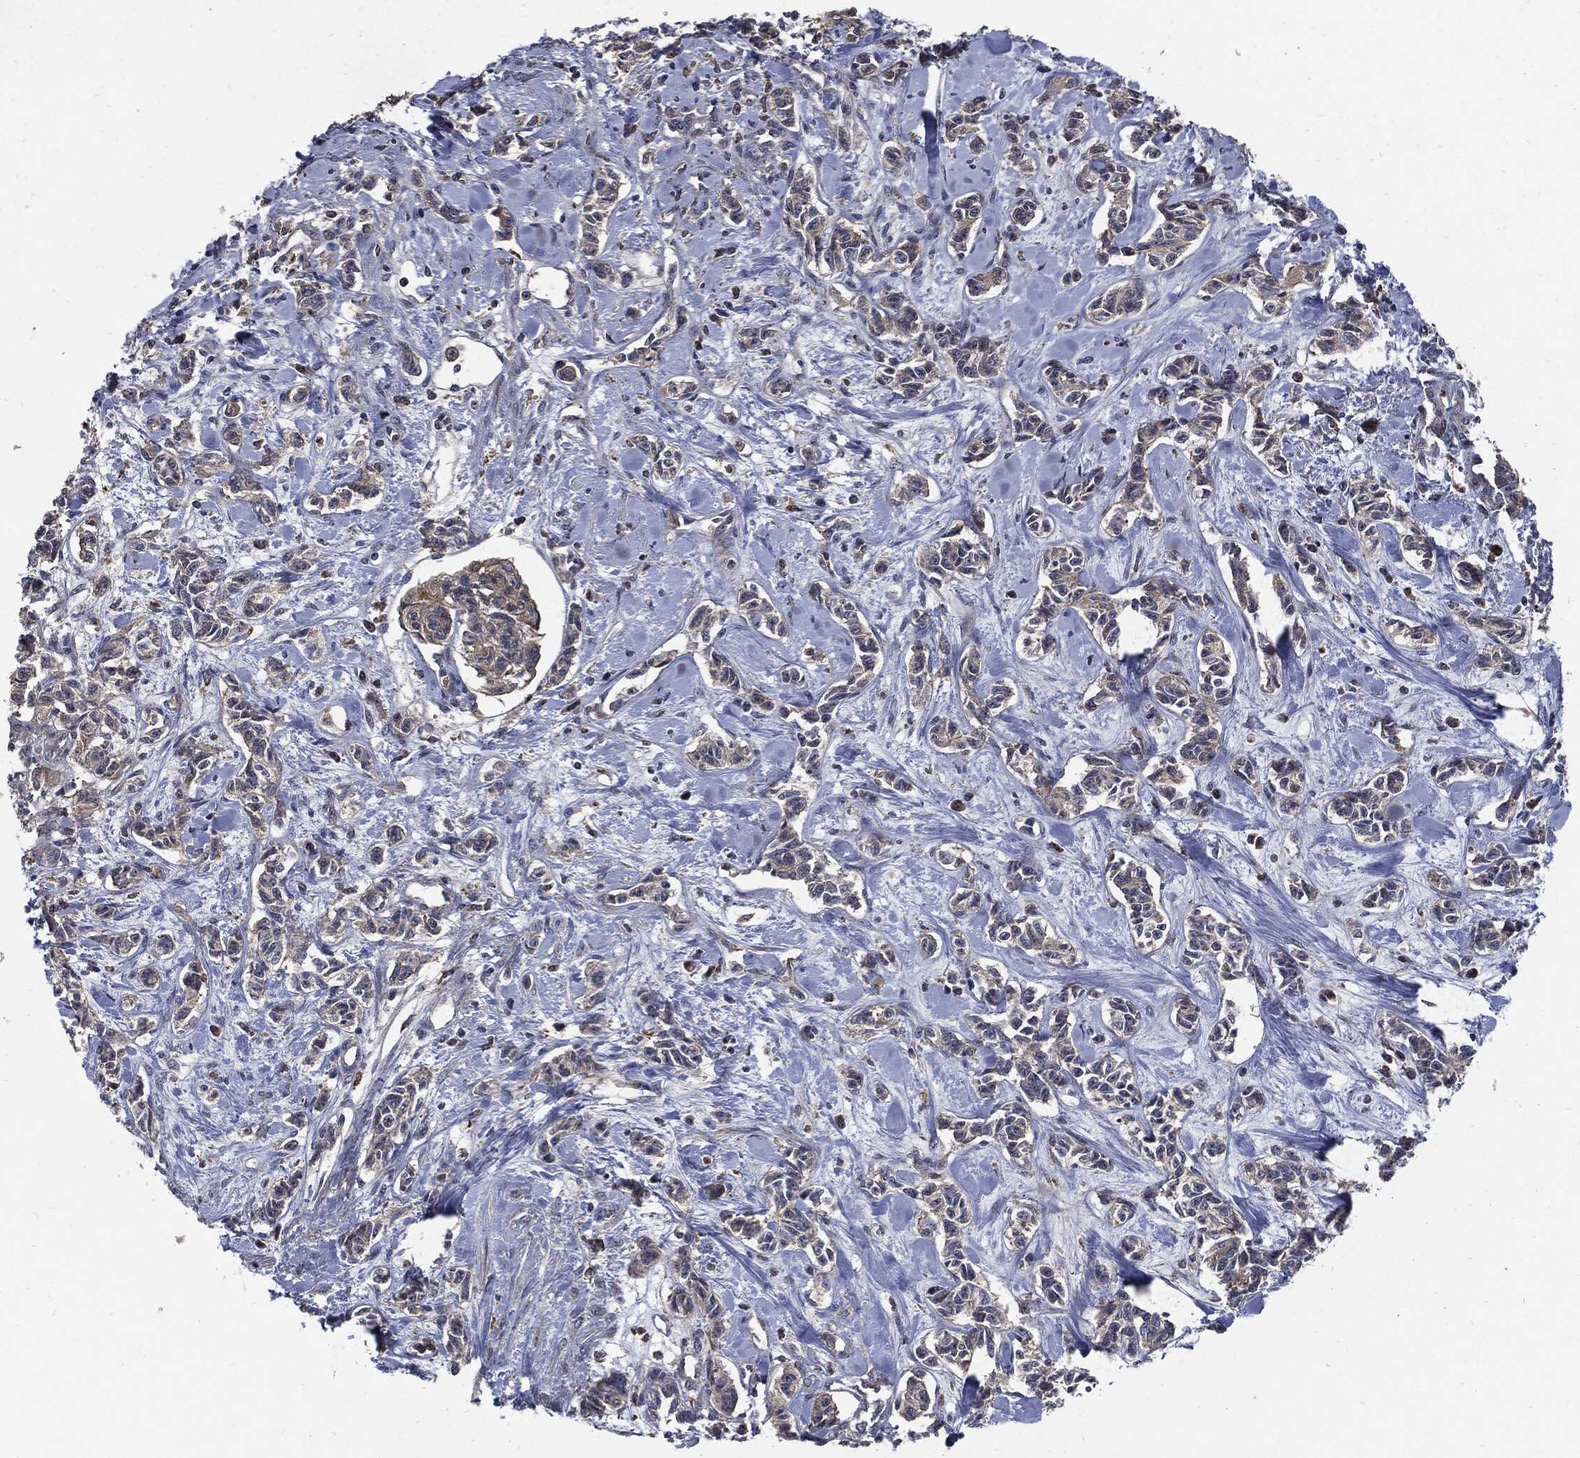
{"staining": {"intensity": "negative", "quantity": "none", "location": "none"}, "tissue": "carcinoid", "cell_type": "Tumor cells", "image_type": "cancer", "snomed": [{"axis": "morphology", "description": "Carcinoid, malignant, NOS"}, {"axis": "topography", "description": "Kidney"}], "caption": "This is an IHC micrograph of carcinoid. There is no expression in tumor cells.", "gene": "SLC31A2", "patient": {"sex": "female", "age": 41}}